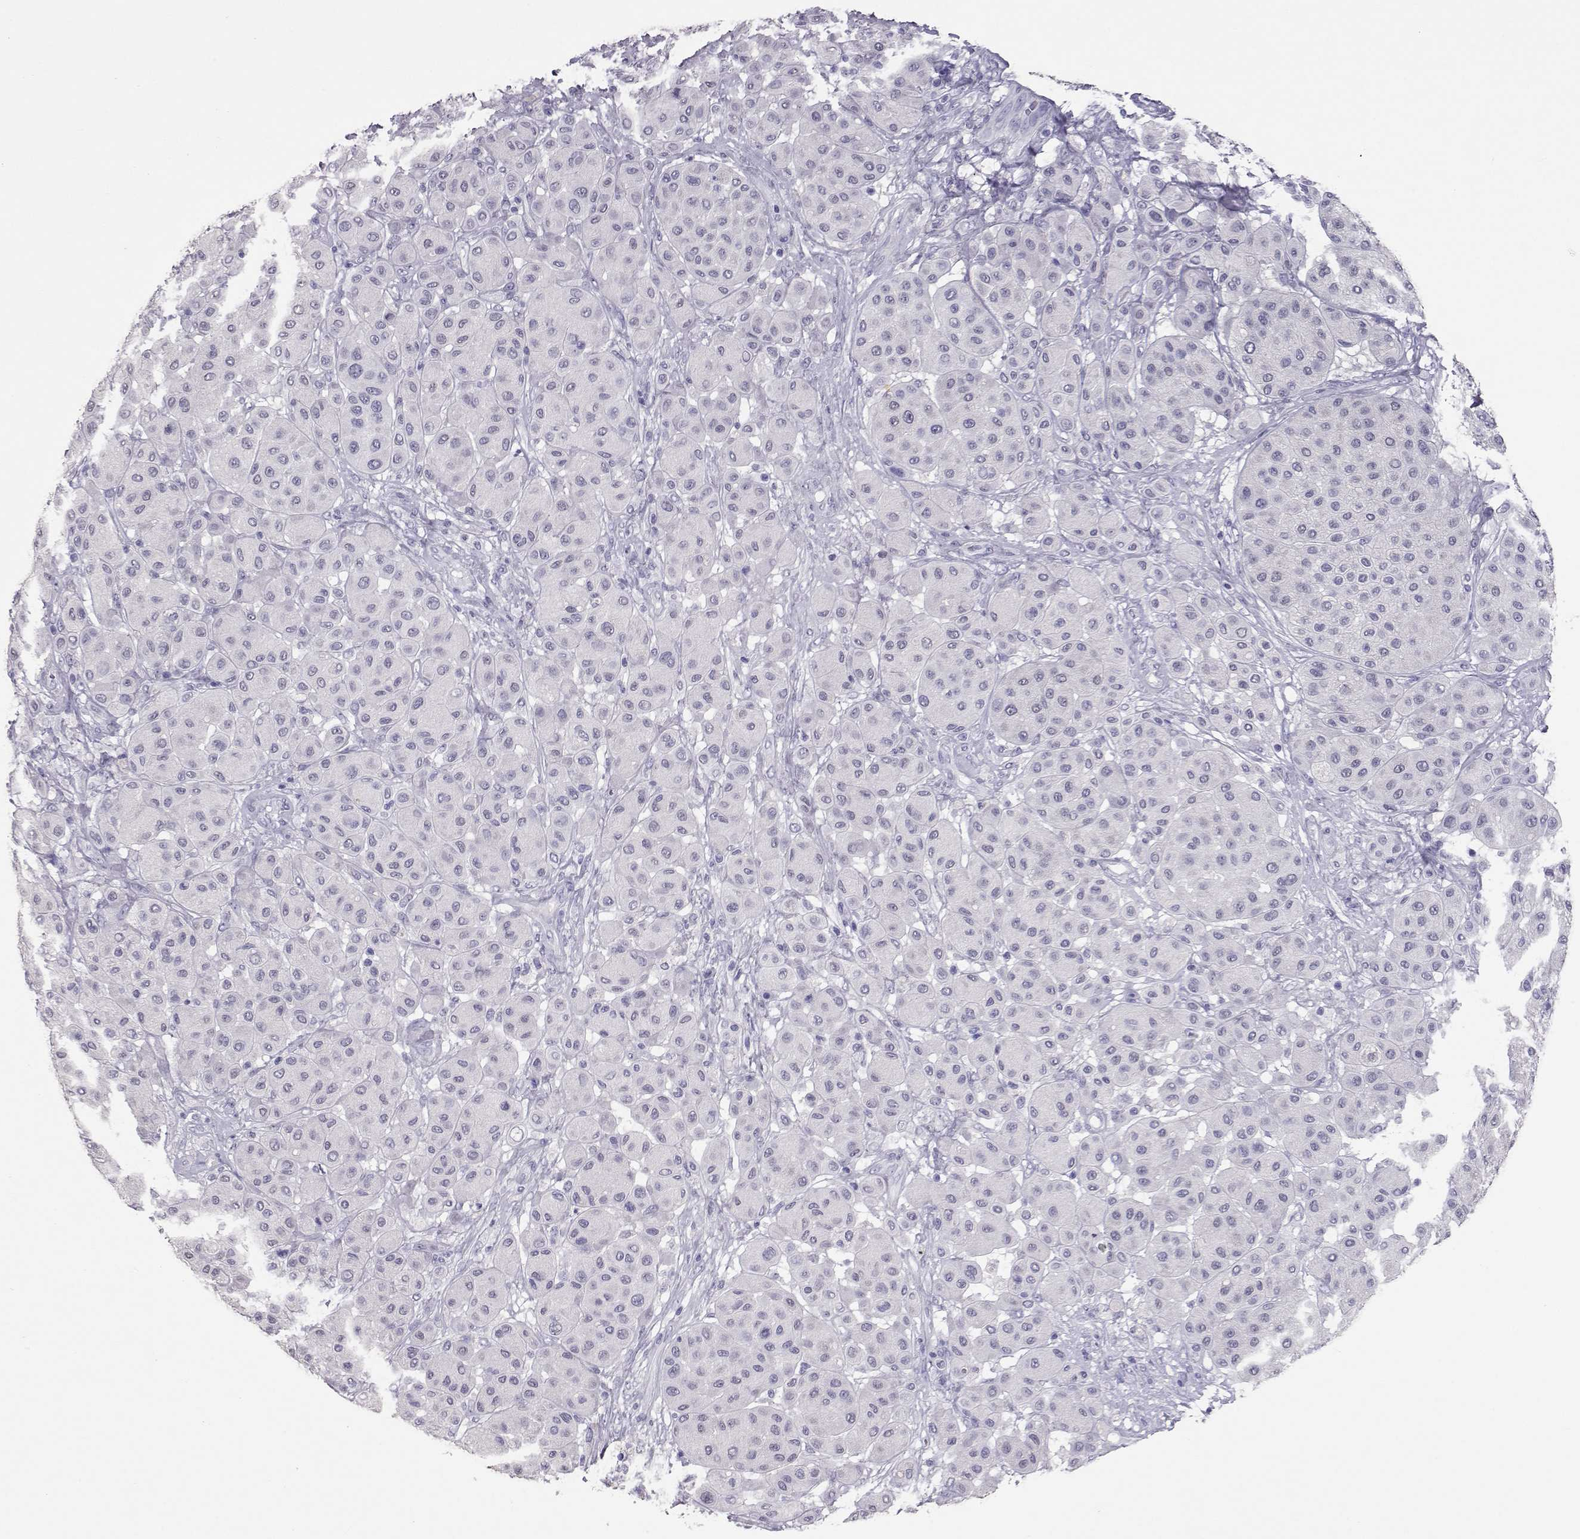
{"staining": {"intensity": "negative", "quantity": "none", "location": "none"}, "tissue": "melanoma", "cell_type": "Tumor cells", "image_type": "cancer", "snomed": [{"axis": "morphology", "description": "Malignant melanoma, Metastatic site"}, {"axis": "topography", "description": "Smooth muscle"}], "caption": "Human melanoma stained for a protein using immunohistochemistry demonstrates no staining in tumor cells.", "gene": "PMCH", "patient": {"sex": "male", "age": 41}}